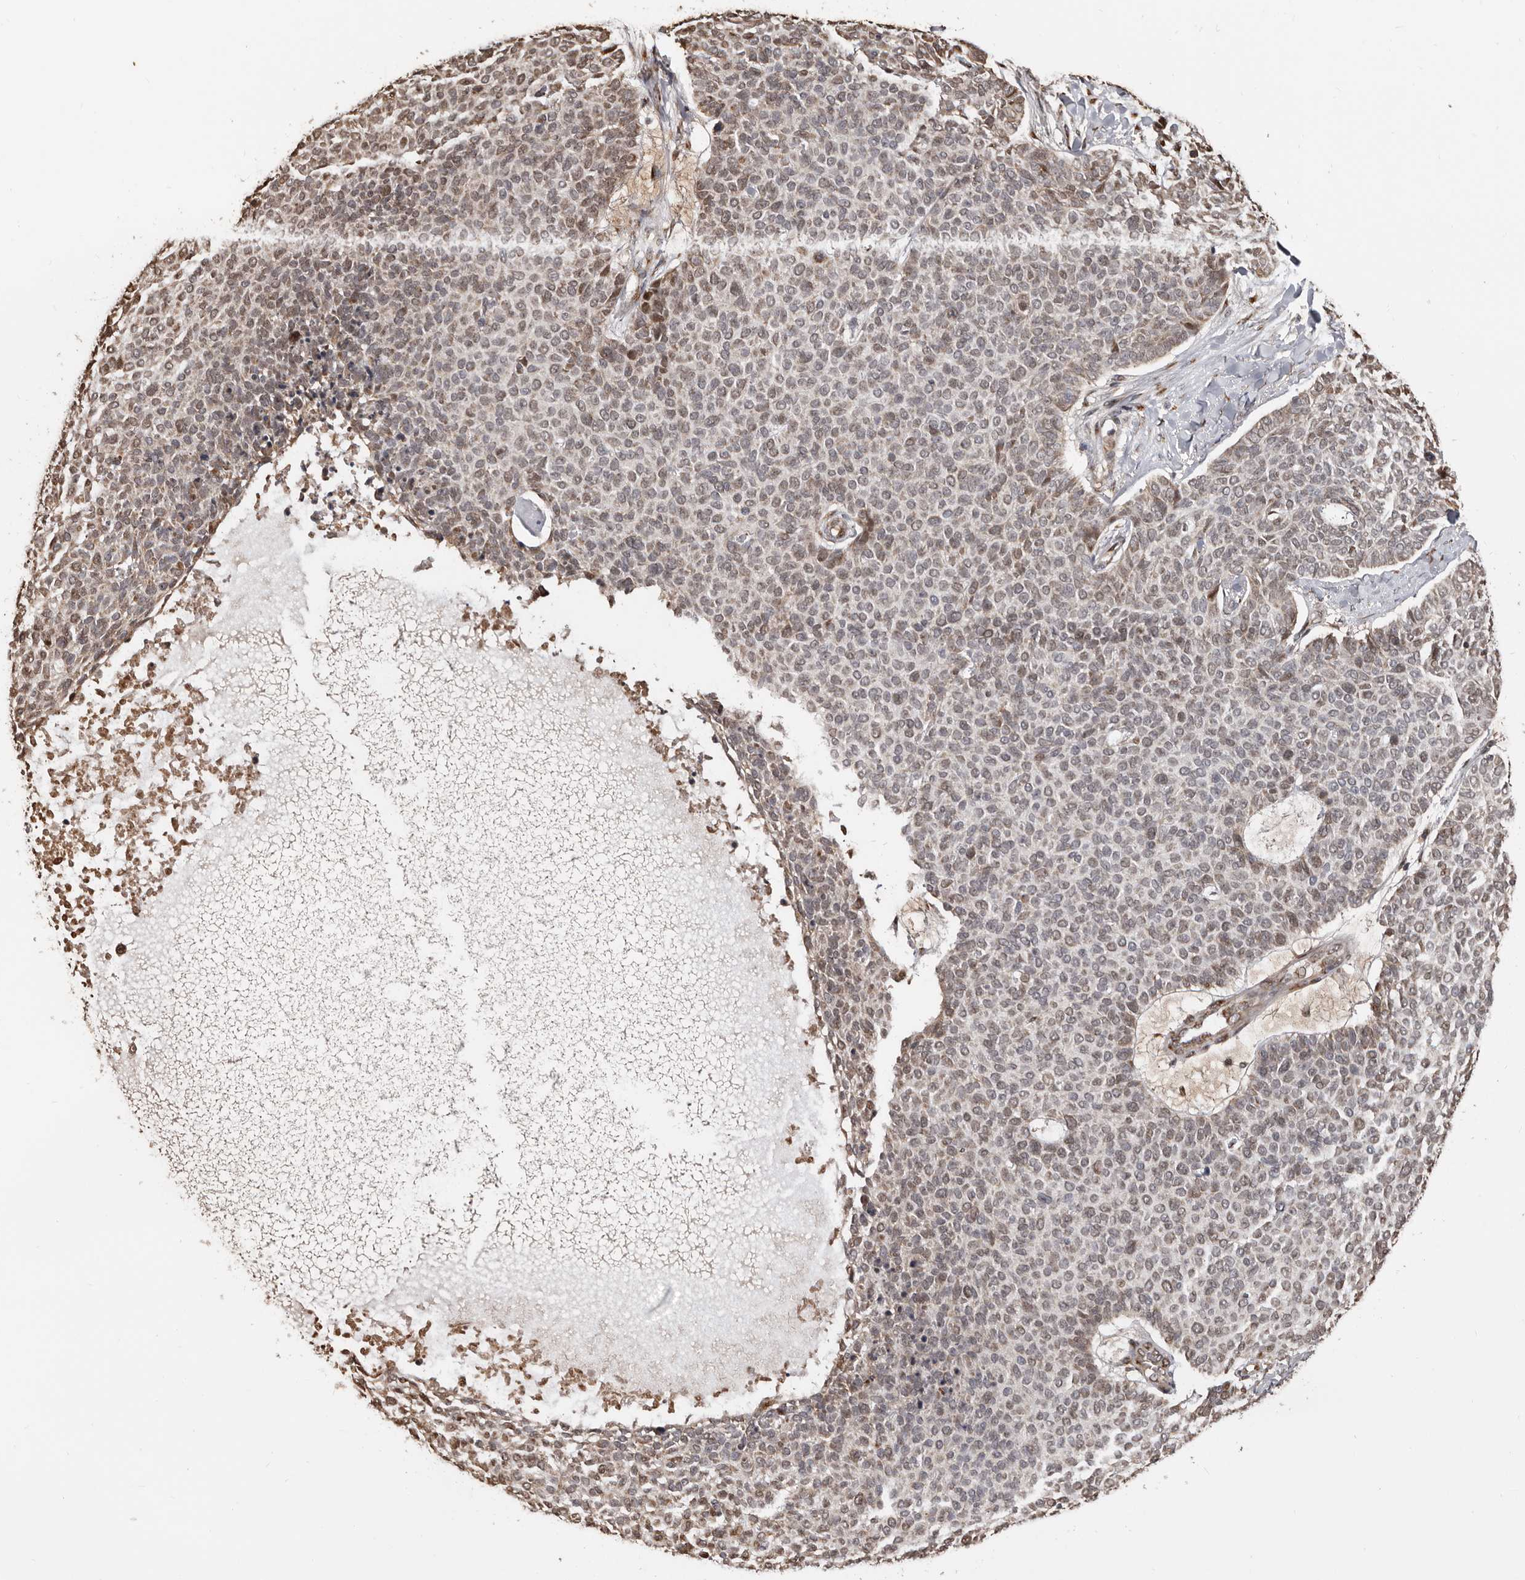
{"staining": {"intensity": "weak", "quantity": "25%-75%", "location": "nuclear"}, "tissue": "skin cancer", "cell_type": "Tumor cells", "image_type": "cancer", "snomed": [{"axis": "morphology", "description": "Normal tissue, NOS"}, {"axis": "morphology", "description": "Basal cell carcinoma"}, {"axis": "topography", "description": "Skin"}], "caption": "Immunohistochemistry (IHC) staining of basal cell carcinoma (skin), which exhibits low levels of weak nuclear staining in about 25%-75% of tumor cells indicating weak nuclear protein positivity. The staining was performed using DAB (3,3'-diaminobenzidine) (brown) for protein detection and nuclei were counterstained in hematoxylin (blue).", "gene": "ENTREP1", "patient": {"sex": "male", "age": 50}}